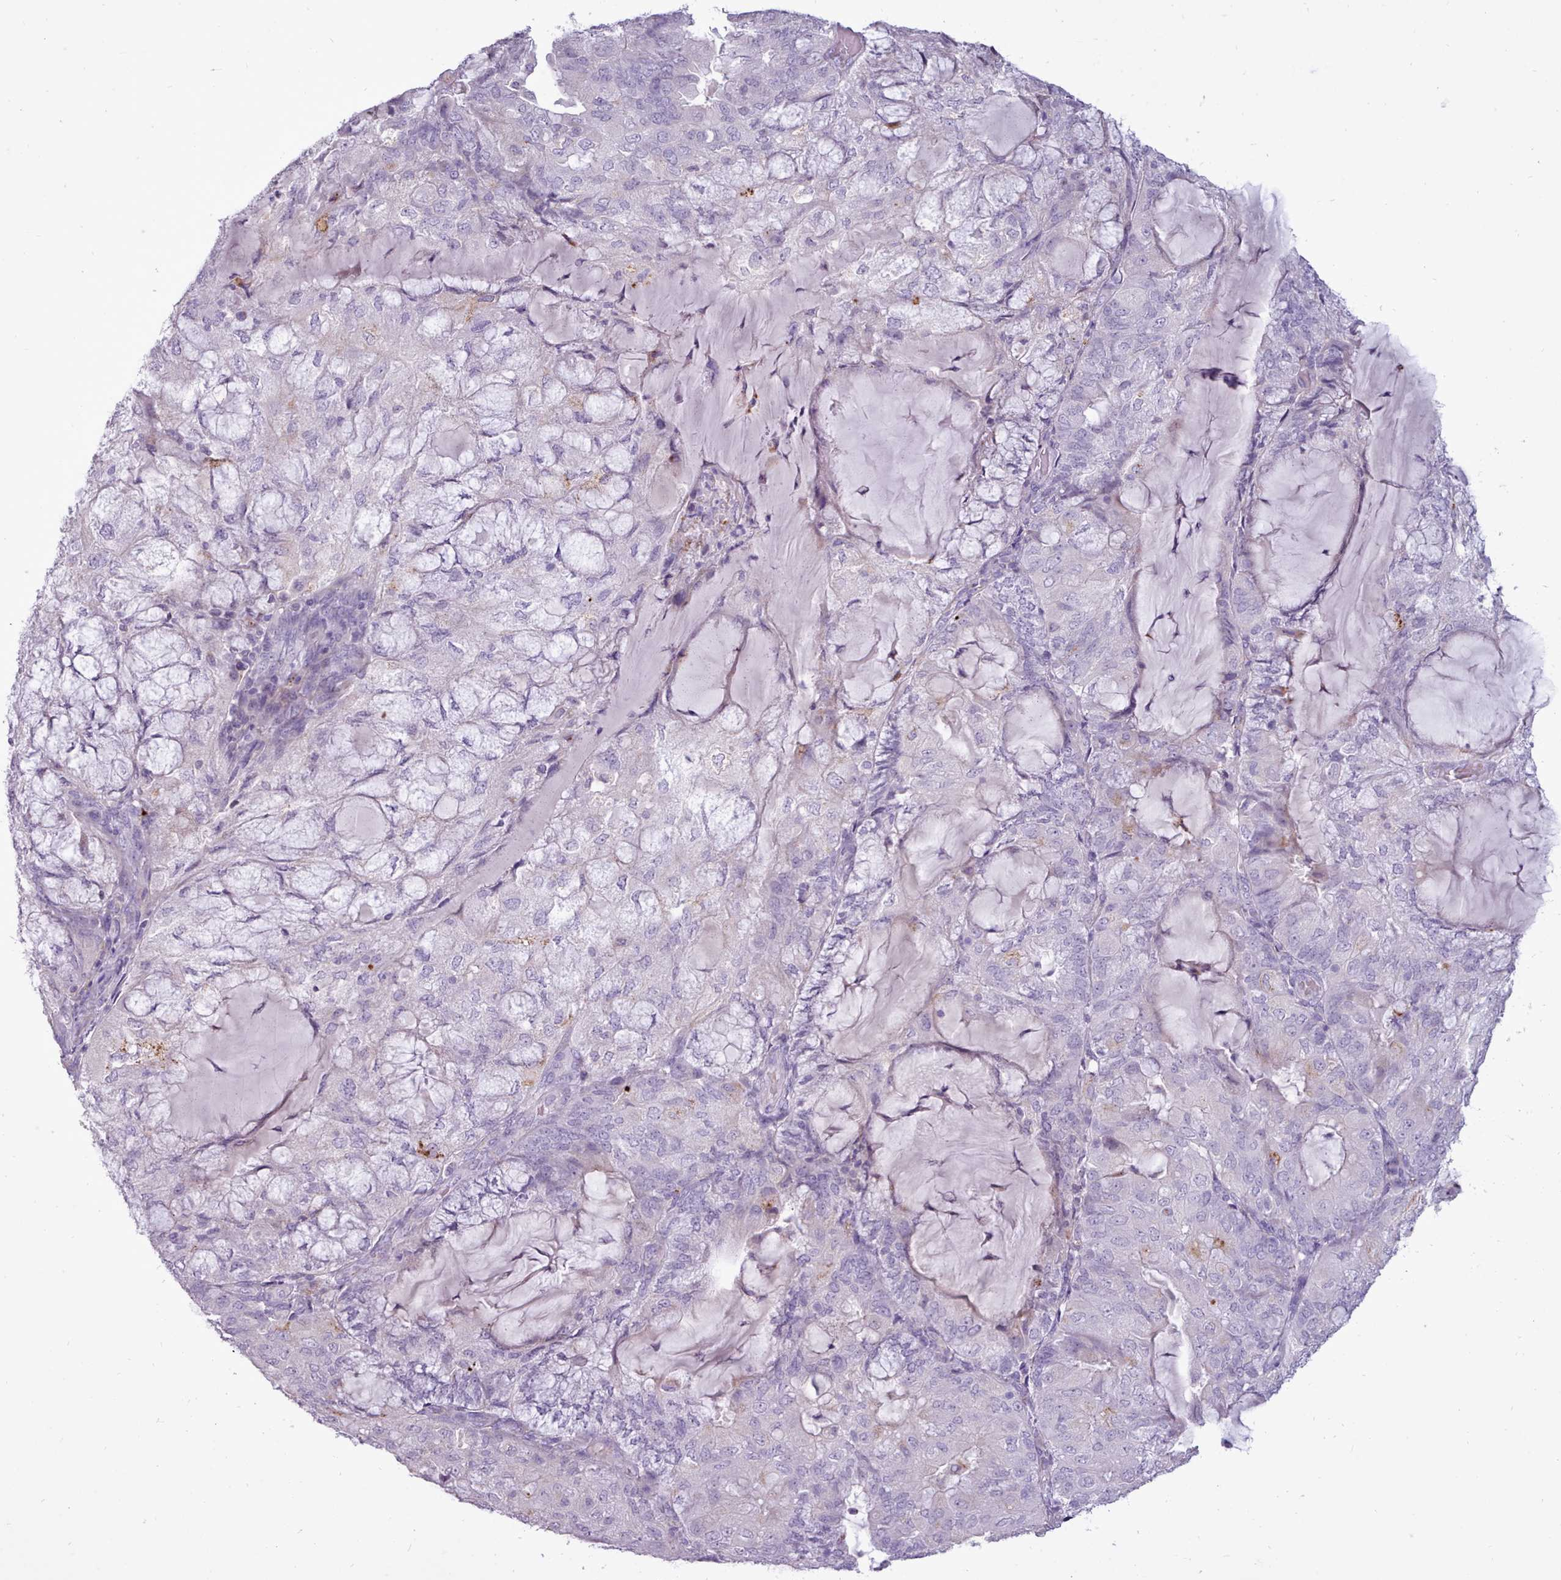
{"staining": {"intensity": "negative", "quantity": "none", "location": "none"}, "tissue": "endometrial cancer", "cell_type": "Tumor cells", "image_type": "cancer", "snomed": [{"axis": "morphology", "description": "Adenocarcinoma, NOS"}, {"axis": "topography", "description": "Endometrium"}], "caption": "Photomicrograph shows no significant protein expression in tumor cells of endometrial adenocarcinoma. (DAB (3,3'-diaminobenzidine) immunohistochemistry with hematoxylin counter stain).", "gene": "ATRAID", "patient": {"sex": "female", "age": 81}}